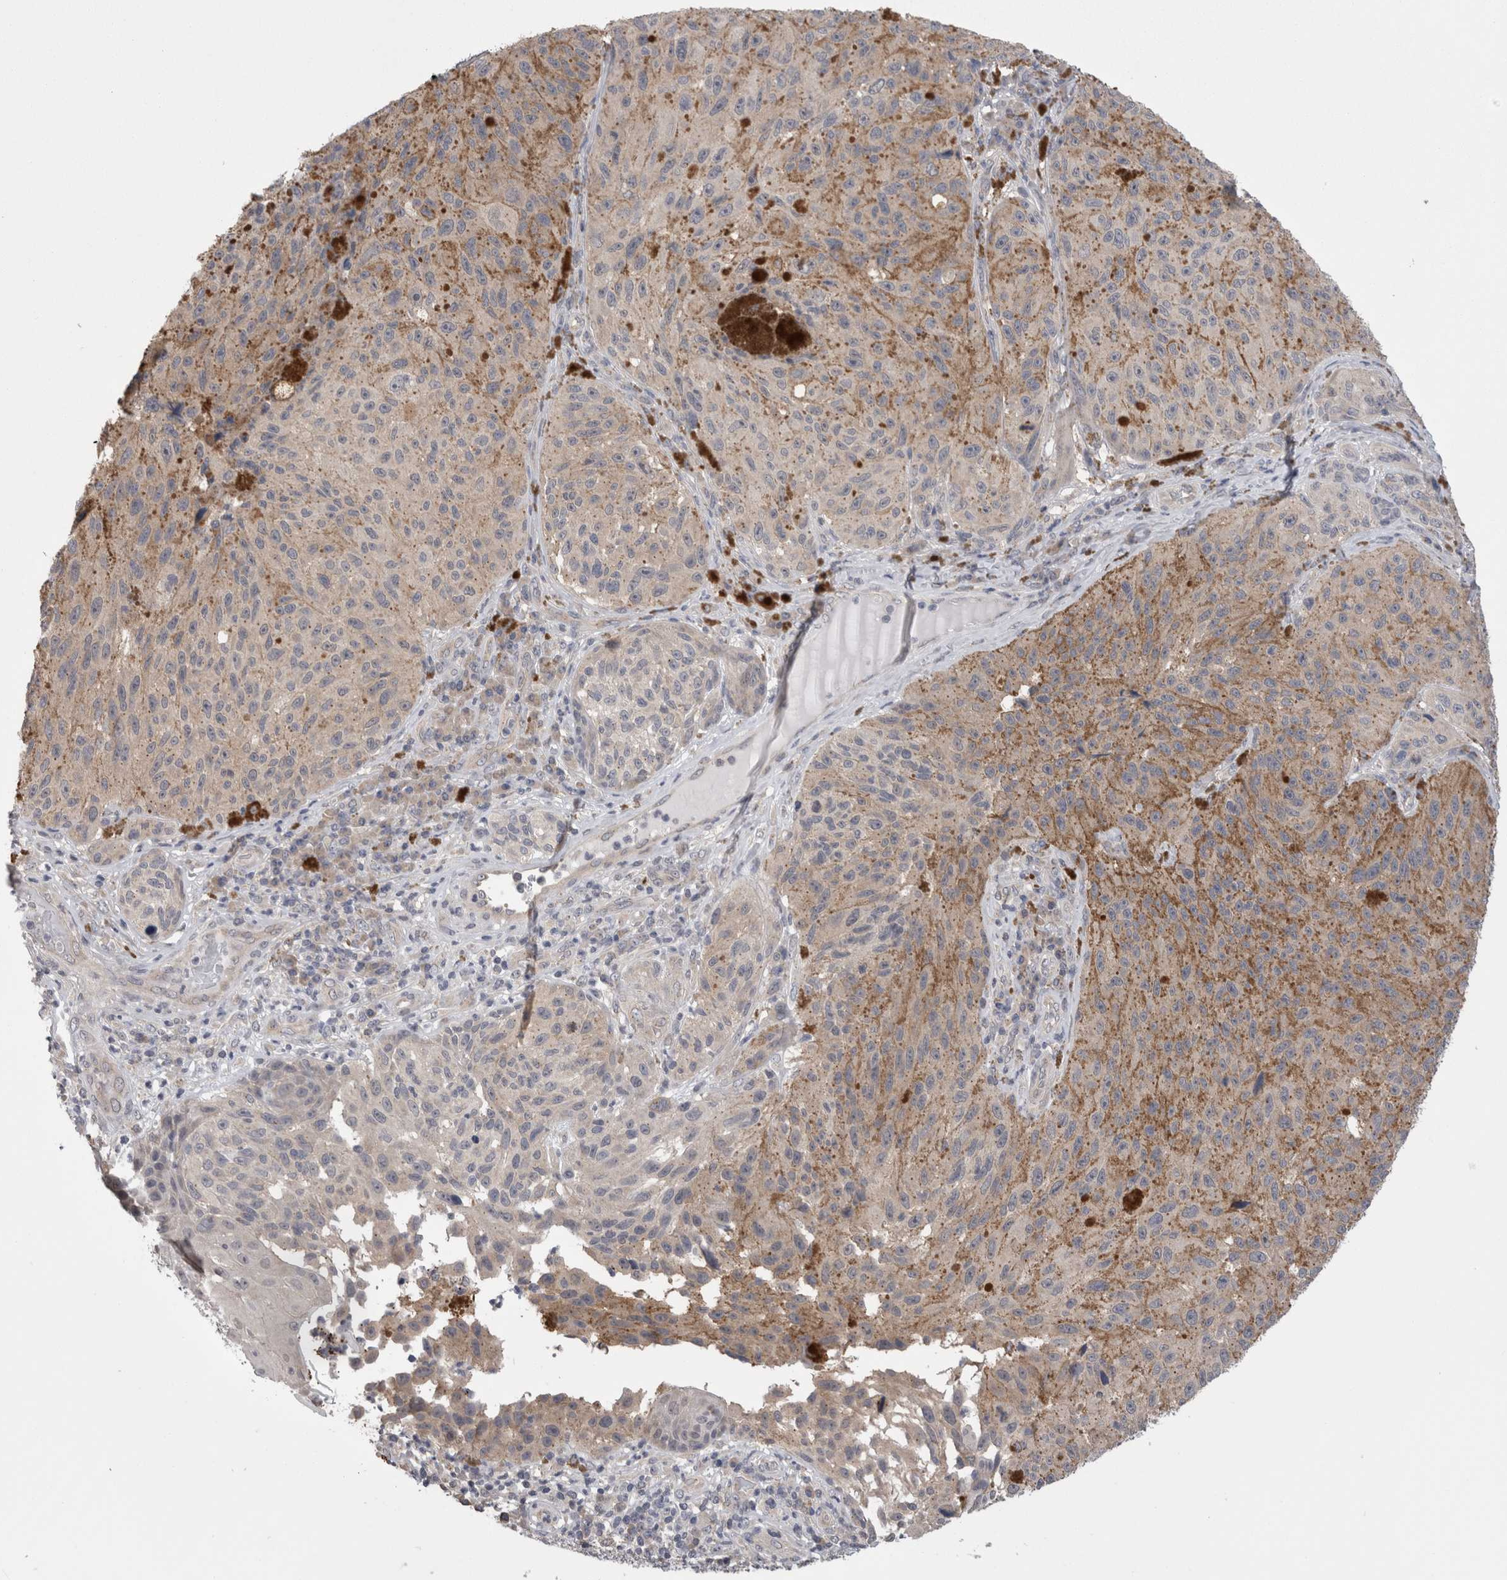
{"staining": {"intensity": "weak", "quantity": "25%-75%", "location": "cytoplasmic/membranous"}, "tissue": "melanoma", "cell_type": "Tumor cells", "image_type": "cancer", "snomed": [{"axis": "morphology", "description": "Malignant melanoma, NOS"}, {"axis": "topography", "description": "Skin"}], "caption": "Immunohistochemical staining of human malignant melanoma exhibits weak cytoplasmic/membranous protein expression in approximately 25%-75% of tumor cells. The protein is shown in brown color, while the nuclei are stained blue.", "gene": "DCTN6", "patient": {"sex": "female", "age": 73}}